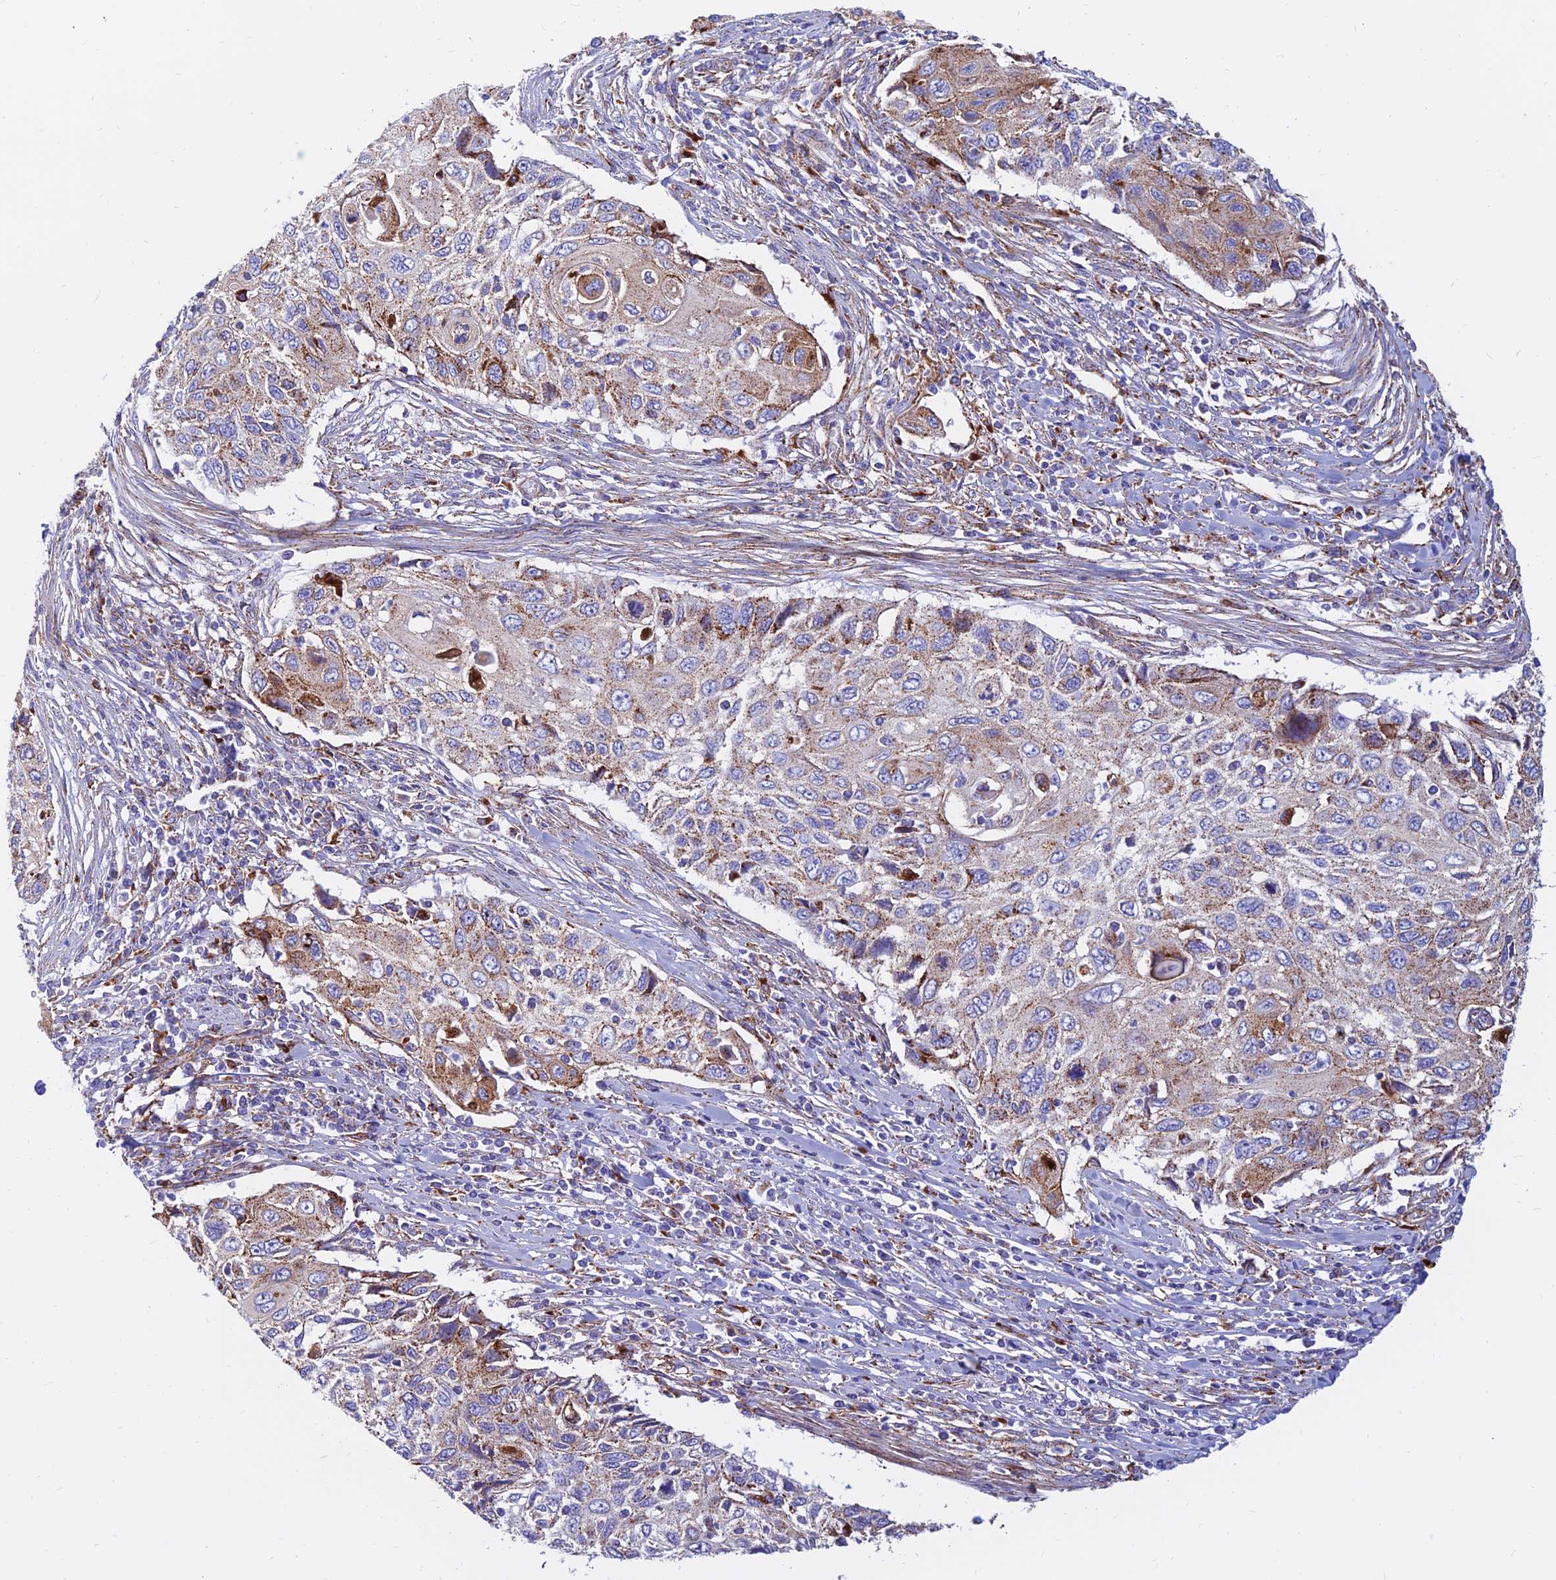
{"staining": {"intensity": "moderate", "quantity": "25%-75%", "location": "cytoplasmic/membranous"}, "tissue": "cervical cancer", "cell_type": "Tumor cells", "image_type": "cancer", "snomed": [{"axis": "morphology", "description": "Squamous cell carcinoma, NOS"}, {"axis": "topography", "description": "Cervix"}], "caption": "Cervical cancer (squamous cell carcinoma) tissue demonstrates moderate cytoplasmic/membranous staining in approximately 25%-75% of tumor cells, visualized by immunohistochemistry. (DAB (3,3'-diaminobenzidine) IHC, brown staining for protein, blue staining for nuclei).", "gene": "SPNS1", "patient": {"sex": "female", "age": 70}}